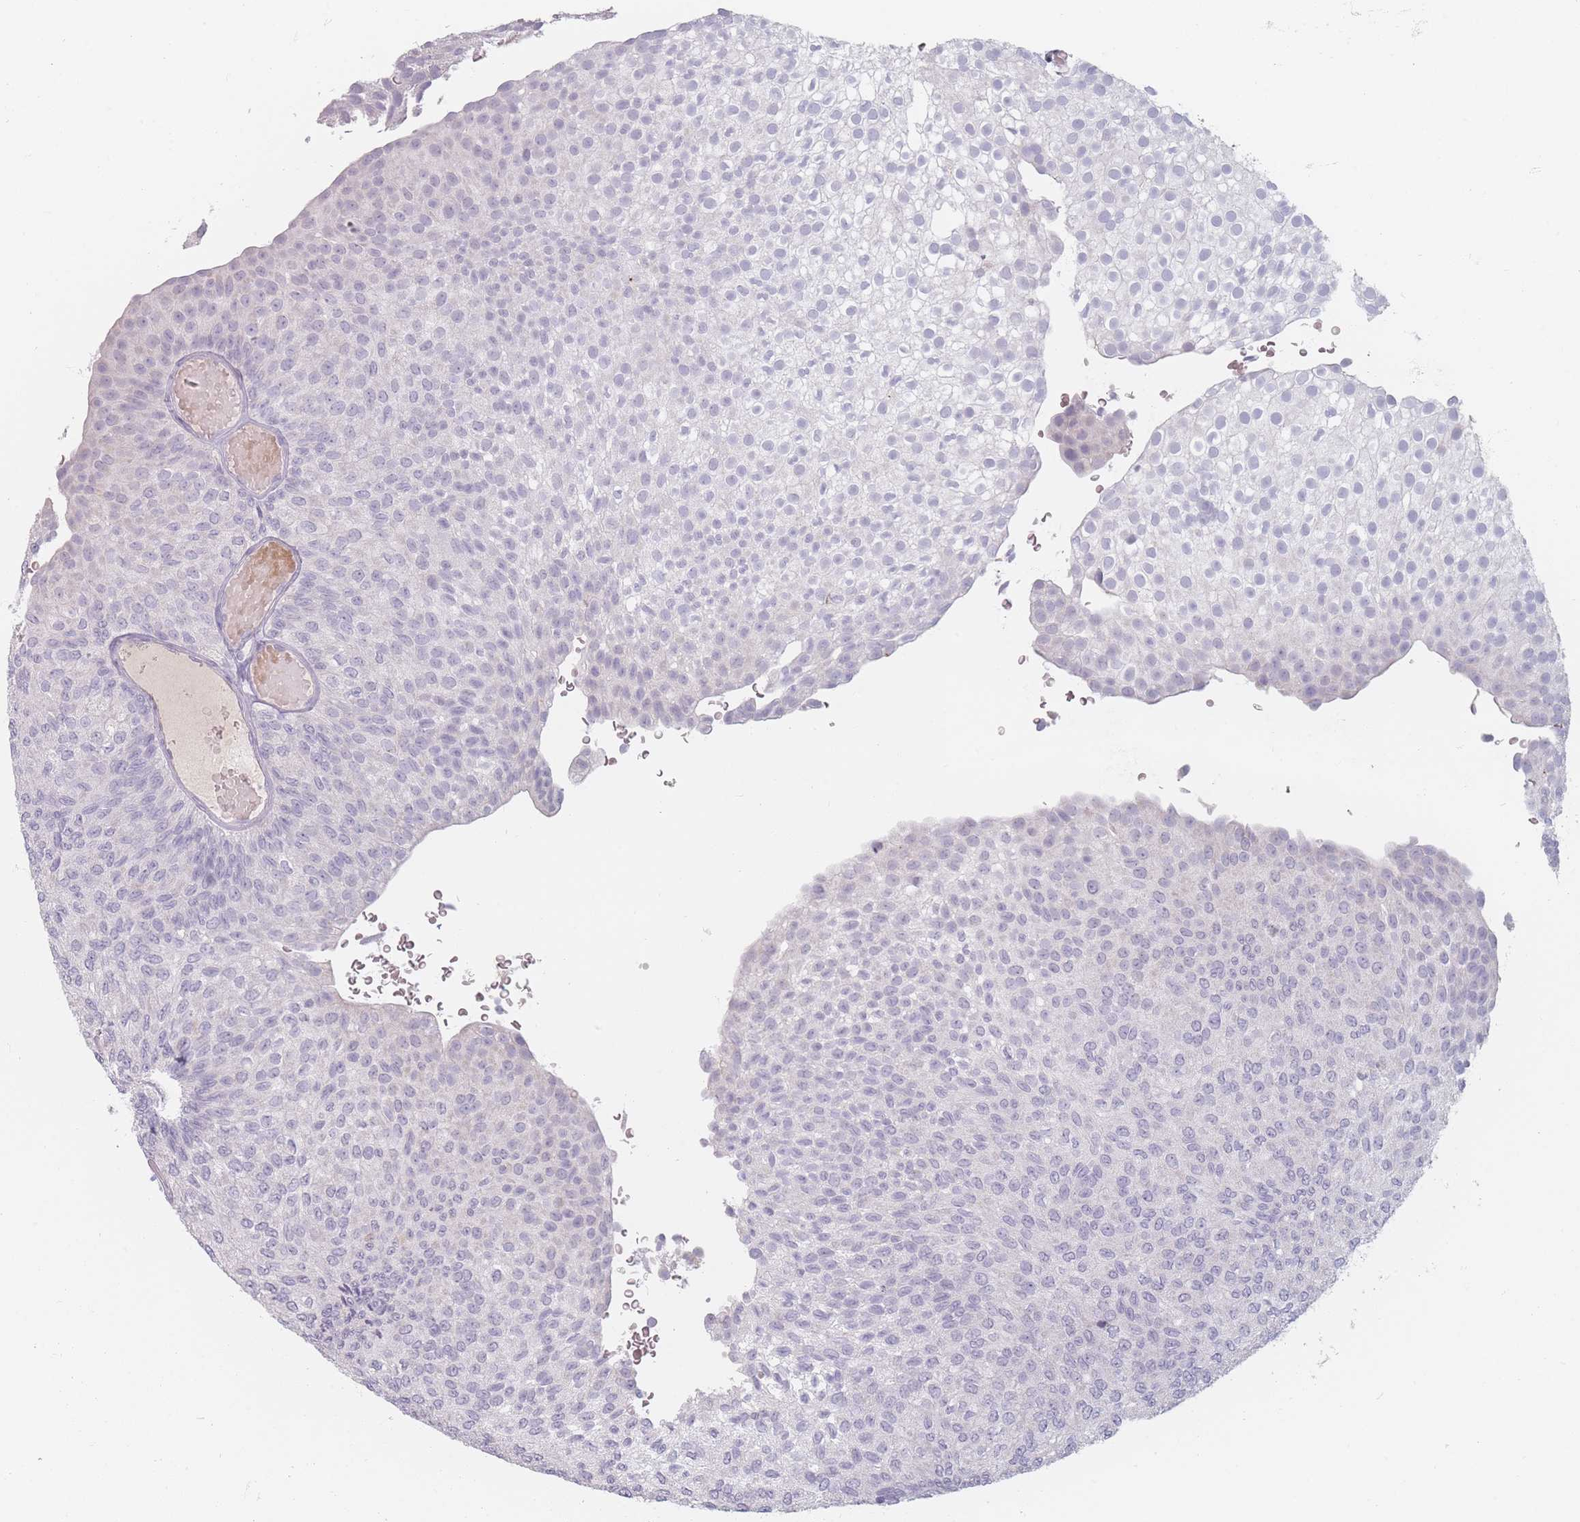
{"staining": {"intensity": "negative", "quantity": "none", "location": "none"}, "tissue": "urothelial cancer", "cell_type": "Tumor cells", "image_type": "cancer", "snomed": [{"axis": "morphology", "description": "Urothelial carcinoma, Low grade"}, {"axis": "topography", "description": "Urinary bladder"}], "caption": "High magnification brightfield microscopy of low-grade urothelial carcinoma stained with DAB (3,3'-diaminobenzidine) (brown) and counterstained with hematoxylin (blue): tumor cells show no significant expression.", "gene": "HELZ2", "patient": {"sex": "male", "age": 78}}